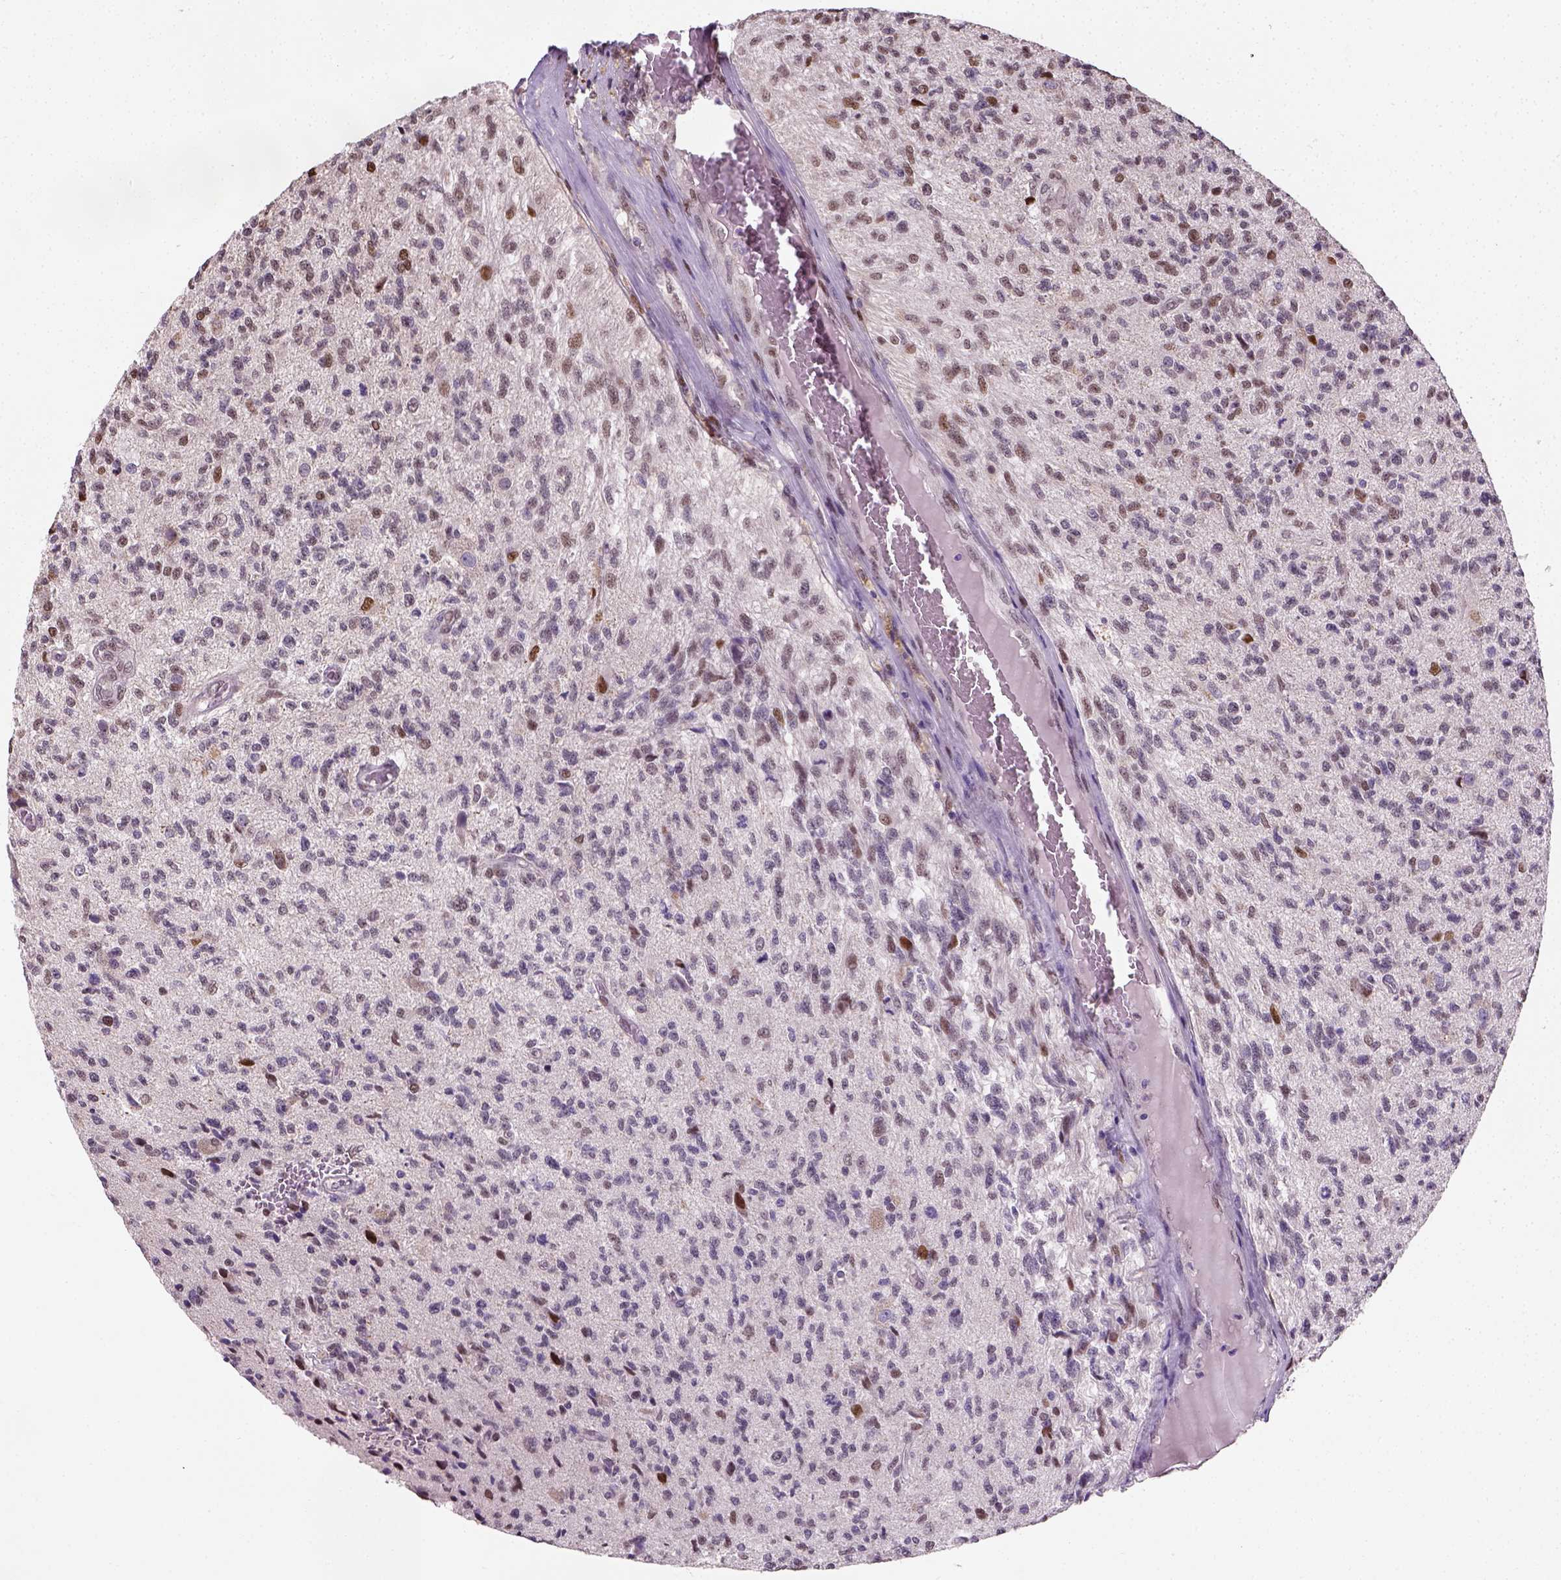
{"staining": {"intensity": "moderate", "quantity": "25%-75%", "location": "nuclear"}, "tissue": "glioma", "cell_type": "Tumor cells", "image_type": "cancer", "snomed": [{"axis": "morphology", "description": "Glioma, malignant, High grade"}, {"axis": "topography", "description": "Brain"}], "caption": "Tumor cells demonstrate medium levels of moderate nuclear staining in about 25%-75% of cells in human malignant high-grade glioma.", "gene": "C1orf112", "patient": {"sex": "male", "age": 56}}